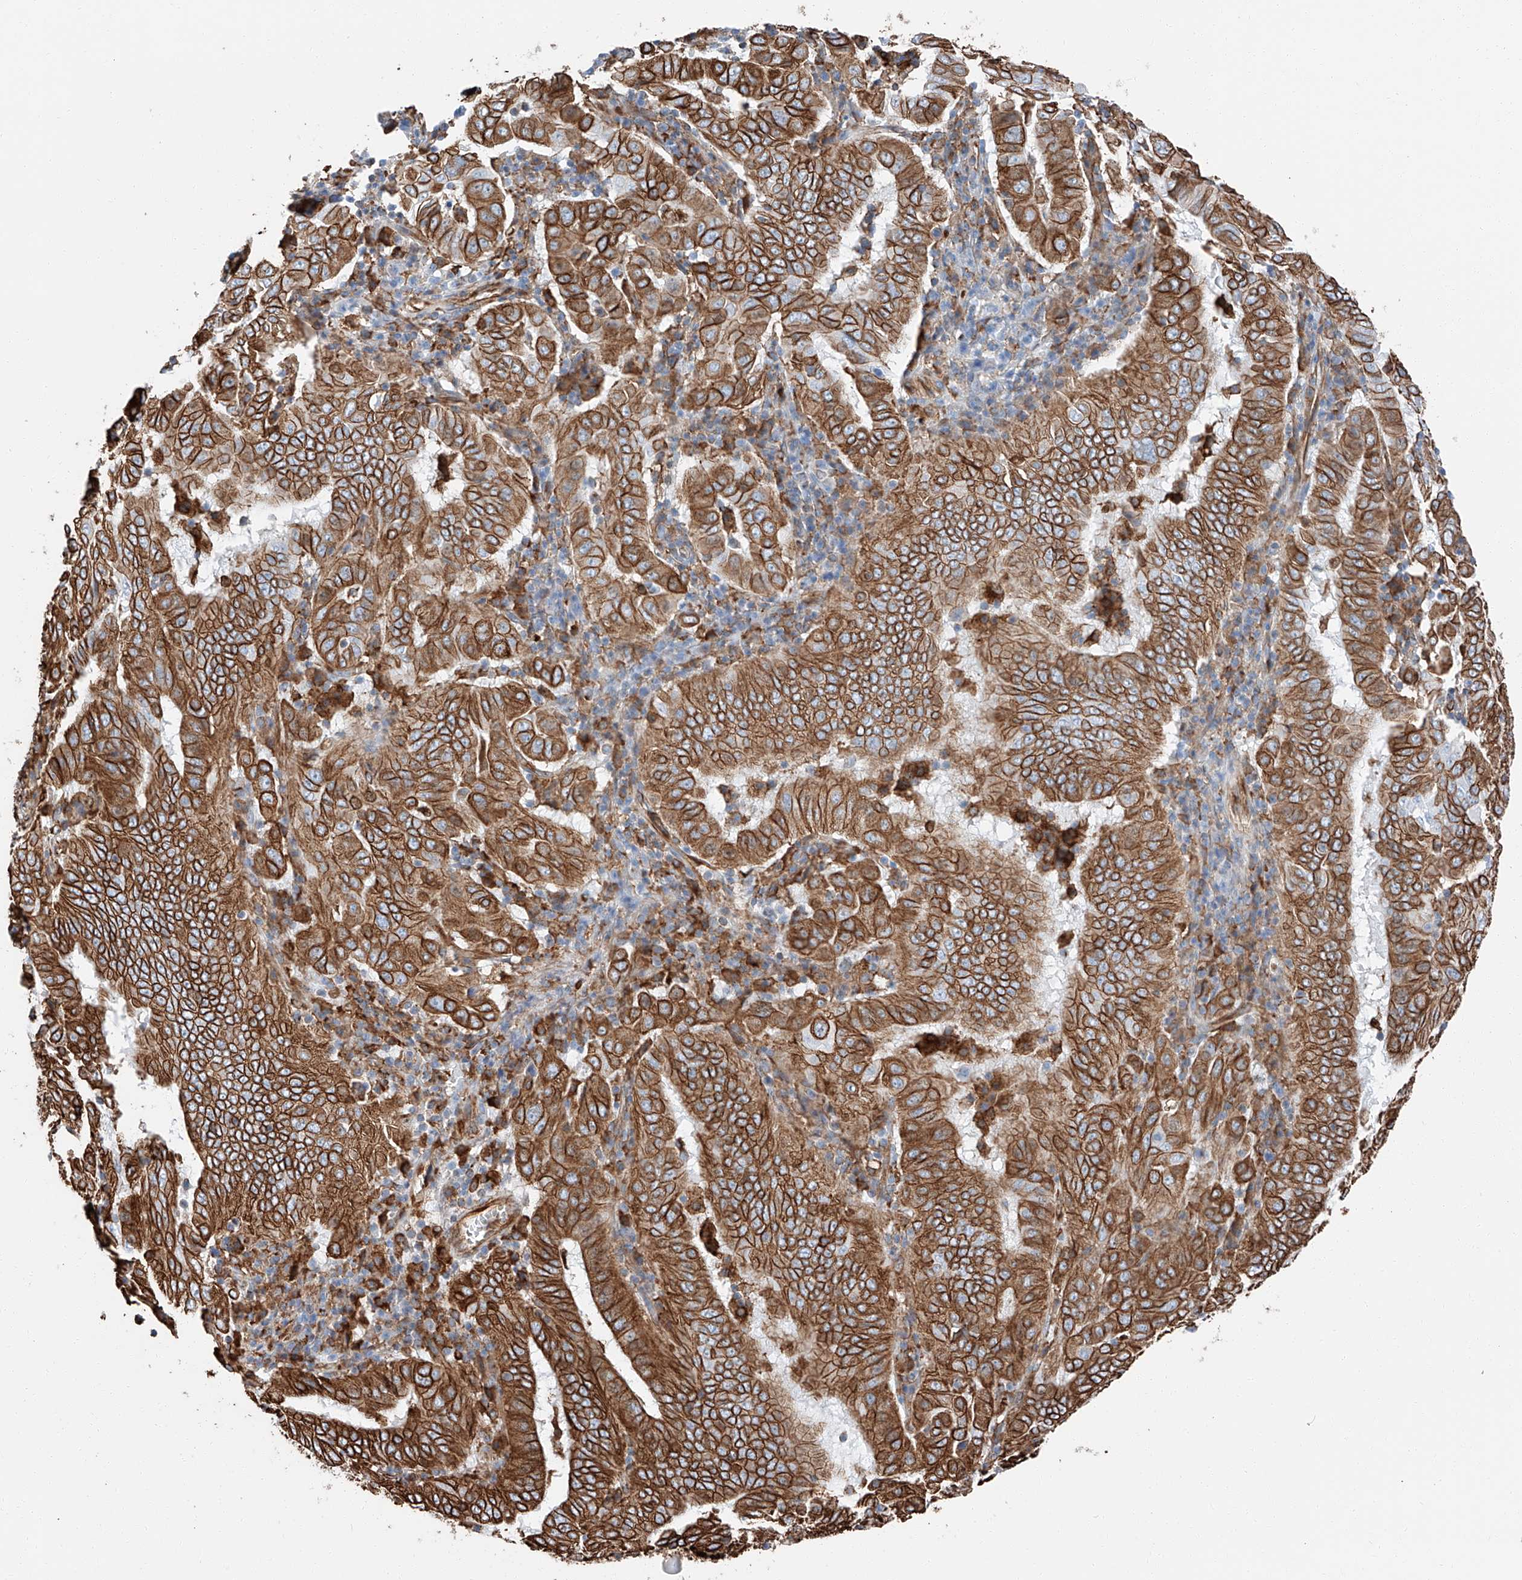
{"staining": {"intensity": "strong", "quantity": ">75%", "location": "cytoplasmic/membranous"}, "tissue": "pancreatic cancer", "cell_type": "Tumor cells", "image_type": "cancer", "snomed": [{"axis": "morphology", "description": "Adenocarcinoma, NOS"}, {"axis": "topography", "description": "Pancreas"}], "caption": "Protein staining of pancreatic cancer tissue shows strong cytoplasmic/membranous expression in about >75% of tumor cells. (Stains: DAB in brown, nuclei in blue, Microscopy: brightfield microscopy at high magnification).", "gene": "ZNF804A", "patient": {"sex": "male", "age": 63}}